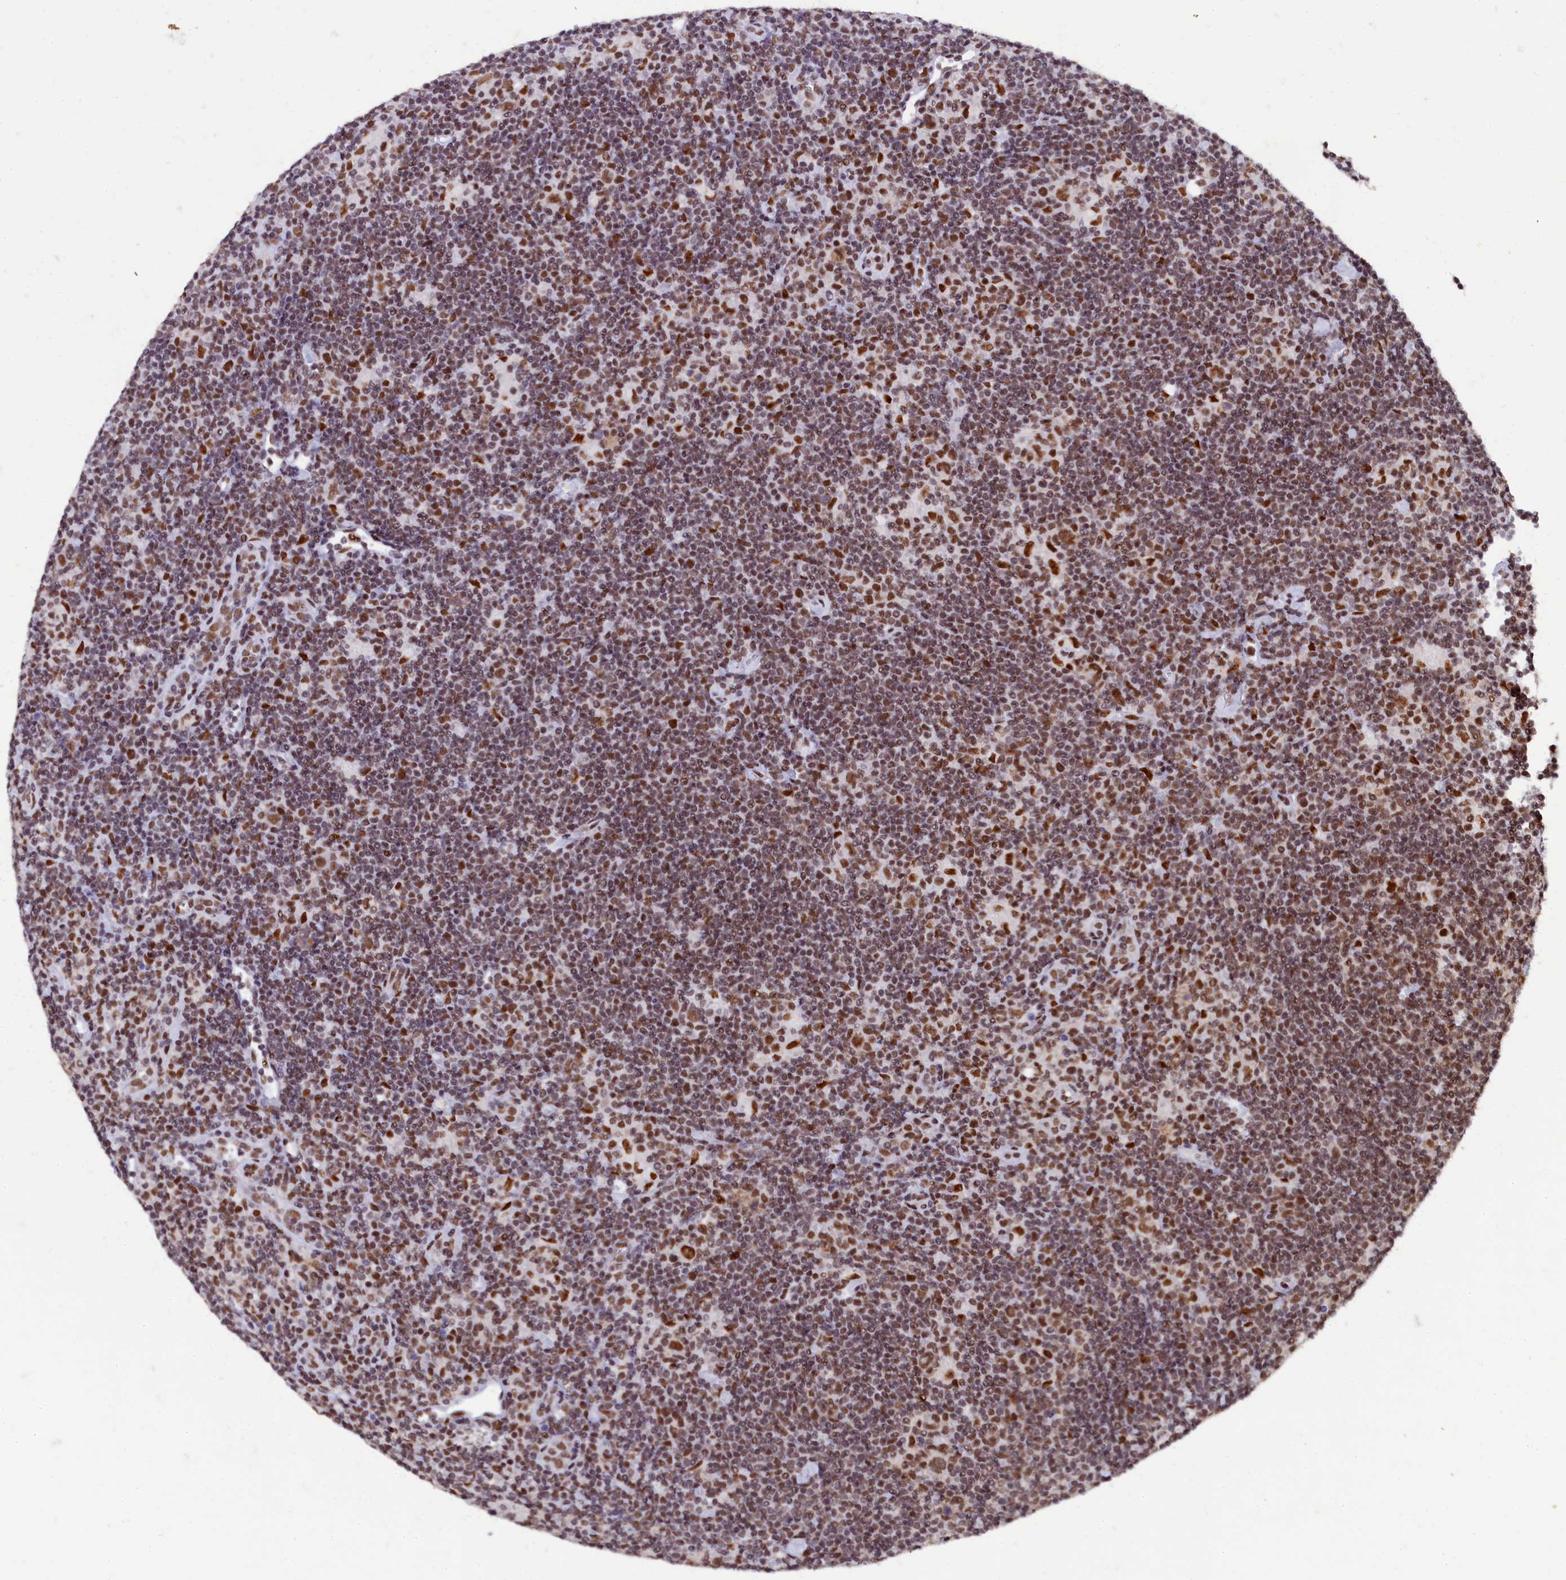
{"staining": {"intensity": "moderate", "quantity": ">75%", "location": "nuclear"}, "tissue": "lymphoma", "cell_type": "Tumor cells", "image_type": "cancer", "snomed": [{"axis": "morphology", "description": "Hodgkin's disease, NOS"}, {"axis": "topography", "description": "Lymph node"}], "caption": "High-power microscopy captured an immunohistochemistry (IHC) photomicrograph of Hodgkin's disease, revealing moderate nuclear positivity in about >75% of tumor cells.", "gene": "CPSF7", "patient": {"sex": "female", "age": 57}}